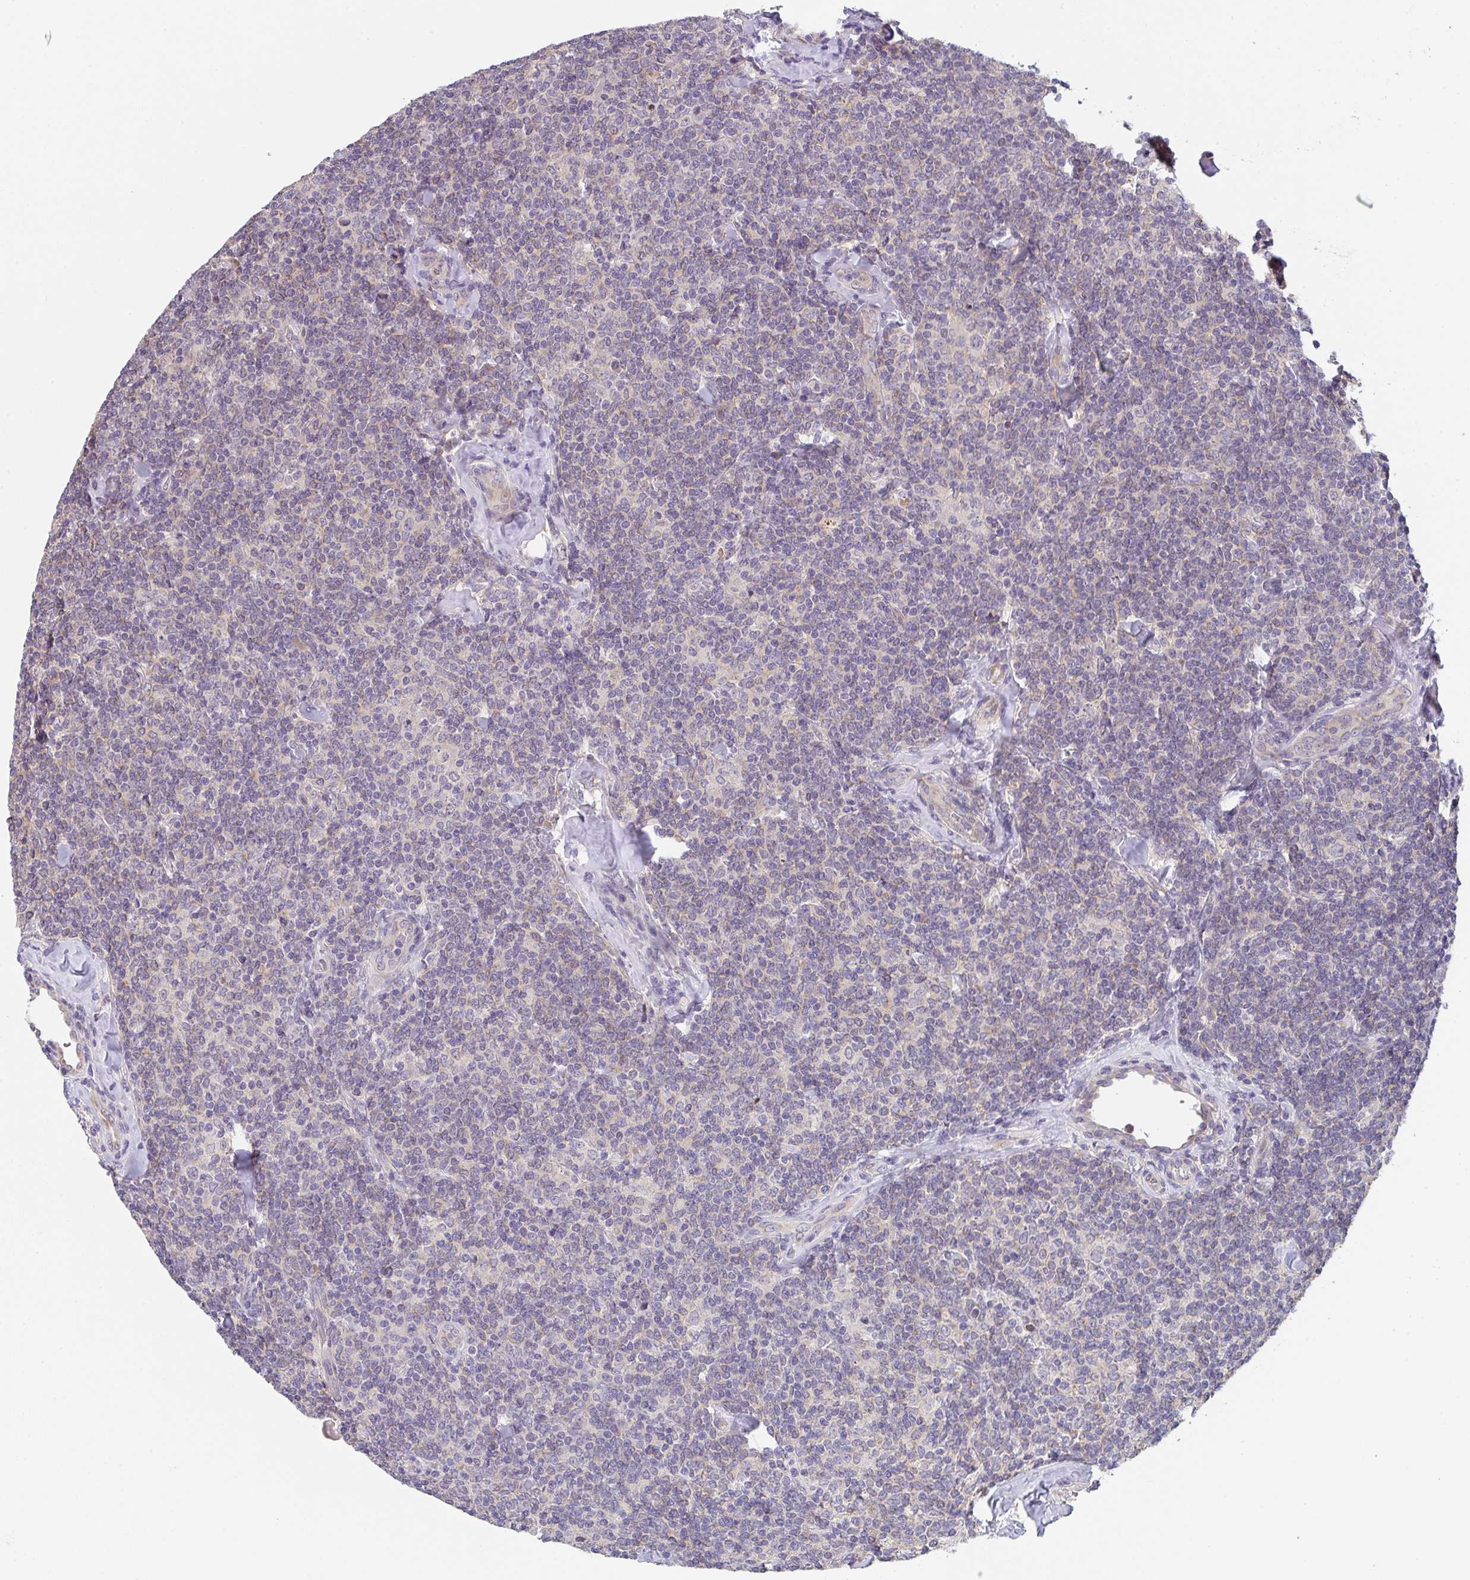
{"staining": {"intensity": "negative", "quantity": "none", "location": "none"}, "tissue": "lymphoma", "cell_type": "Tumor cells", "image_type": "cancer", "snomed": [{"axis": "morphology", "description": "Malignant lymphoma, non-Hodgkin's type, Low grade"}, {"axis": "topography", "description": "Lymph node"}], "caption": "Malignant lymphoma, non-Hodgkin's type (low-grade) was stained to show a protein in brown. There is no significant expression in tumor cells. (Immunohistochemistry (ihc), brightfield microscopy, high magnification).", "gene": "TSPAN31", "patient": {"sex": "female", "age": 56}}